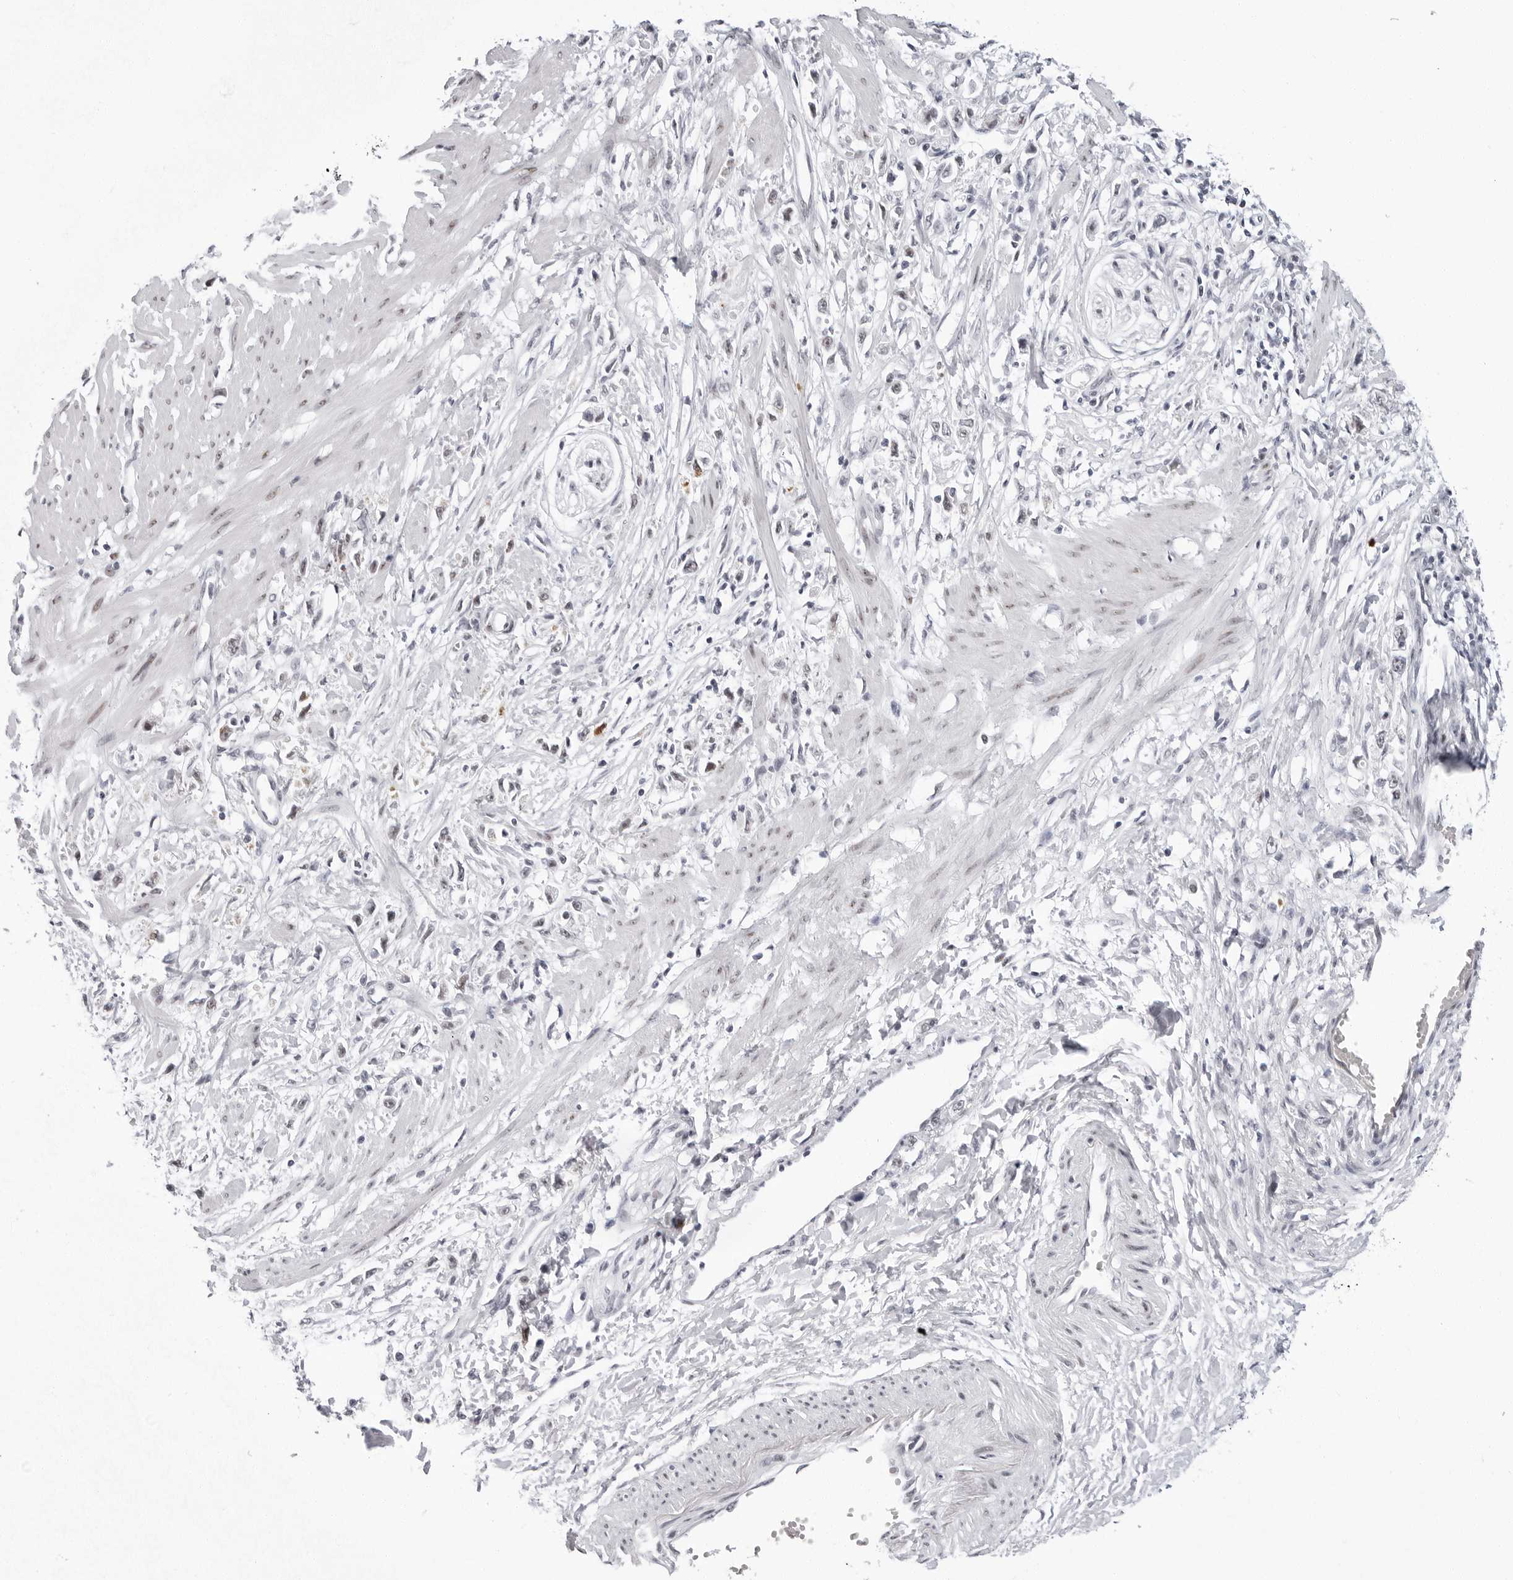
{"staining": {"intensity": "negative", "quantity": "none", "location": "none"}, "tissue": "stomach cancer", "cell_type": "Tumor cells", "image_type": "cancer", "snomed": [{"axis": "morphology", "description": "Adenocarcinoma, NOS"}, {"axis": "topography", "description": "Stomach"}], "caption": "There is no significant expression in tumor cells of adenocarcinoma (stomach).", "gene": "VEZF1", "patient": {"sex": "female", "age": 59}}